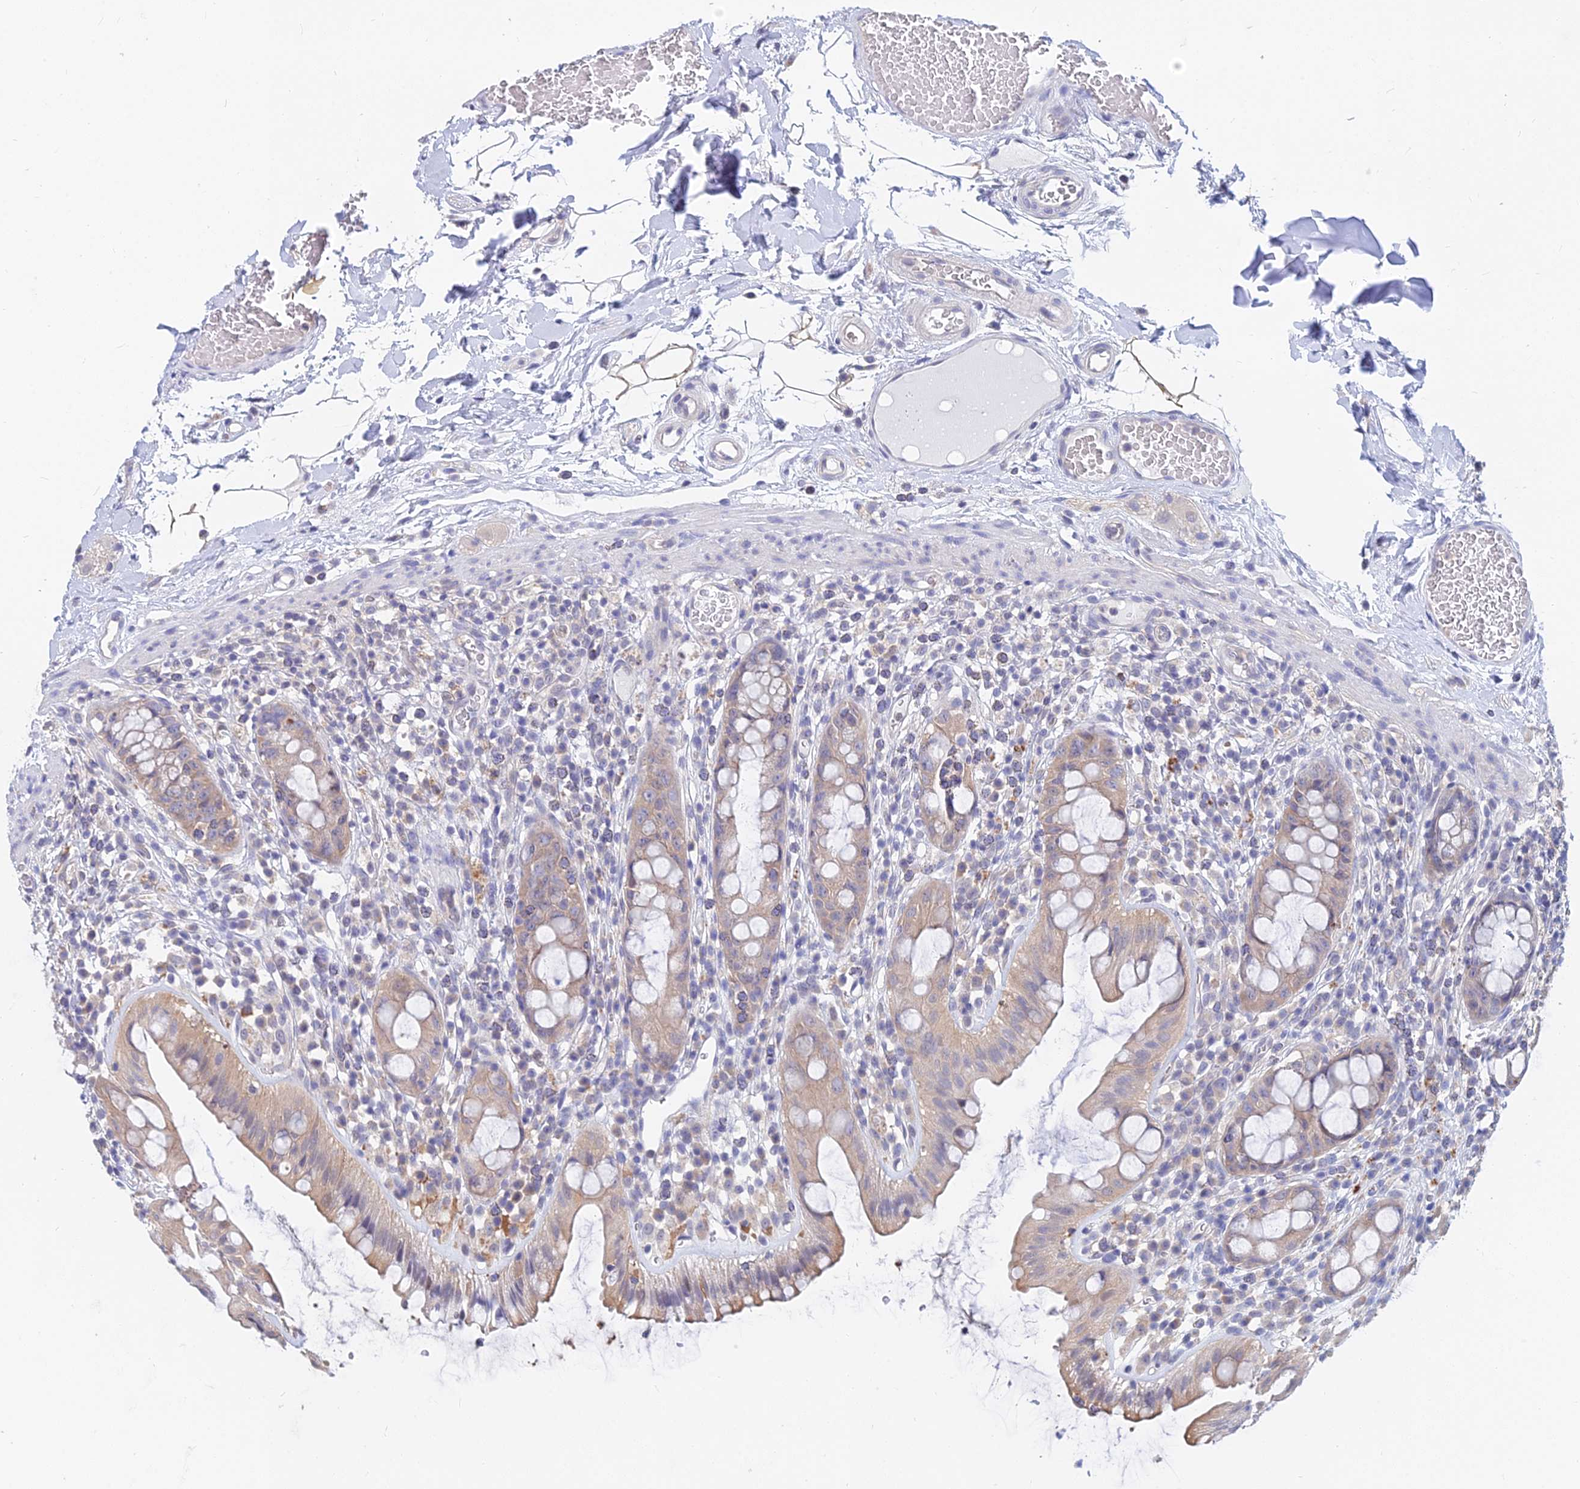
{"staining": {"intensity": "moderate", "quantity": "25%-75%", "location": "cytoplasmic/membranous"}, "tissue": "rectum", "cell_type": "Glandular cells", "image_type": "normal", "snomed": [{"axis": "morphology", "description": "Normal tissue, NOS"}, {"axis": "topography", "description": "Rectum"}], "caption": "DAB (3,3'-diaminobenzidine) immunohistochemical staining of benign human rectum reveals moderate cytoplasmic/membranous protein staining in approximately 25%-75% of glandular cells.", "gene": "B3GALT4", "patient": {"sex": "female", "age": 57}}